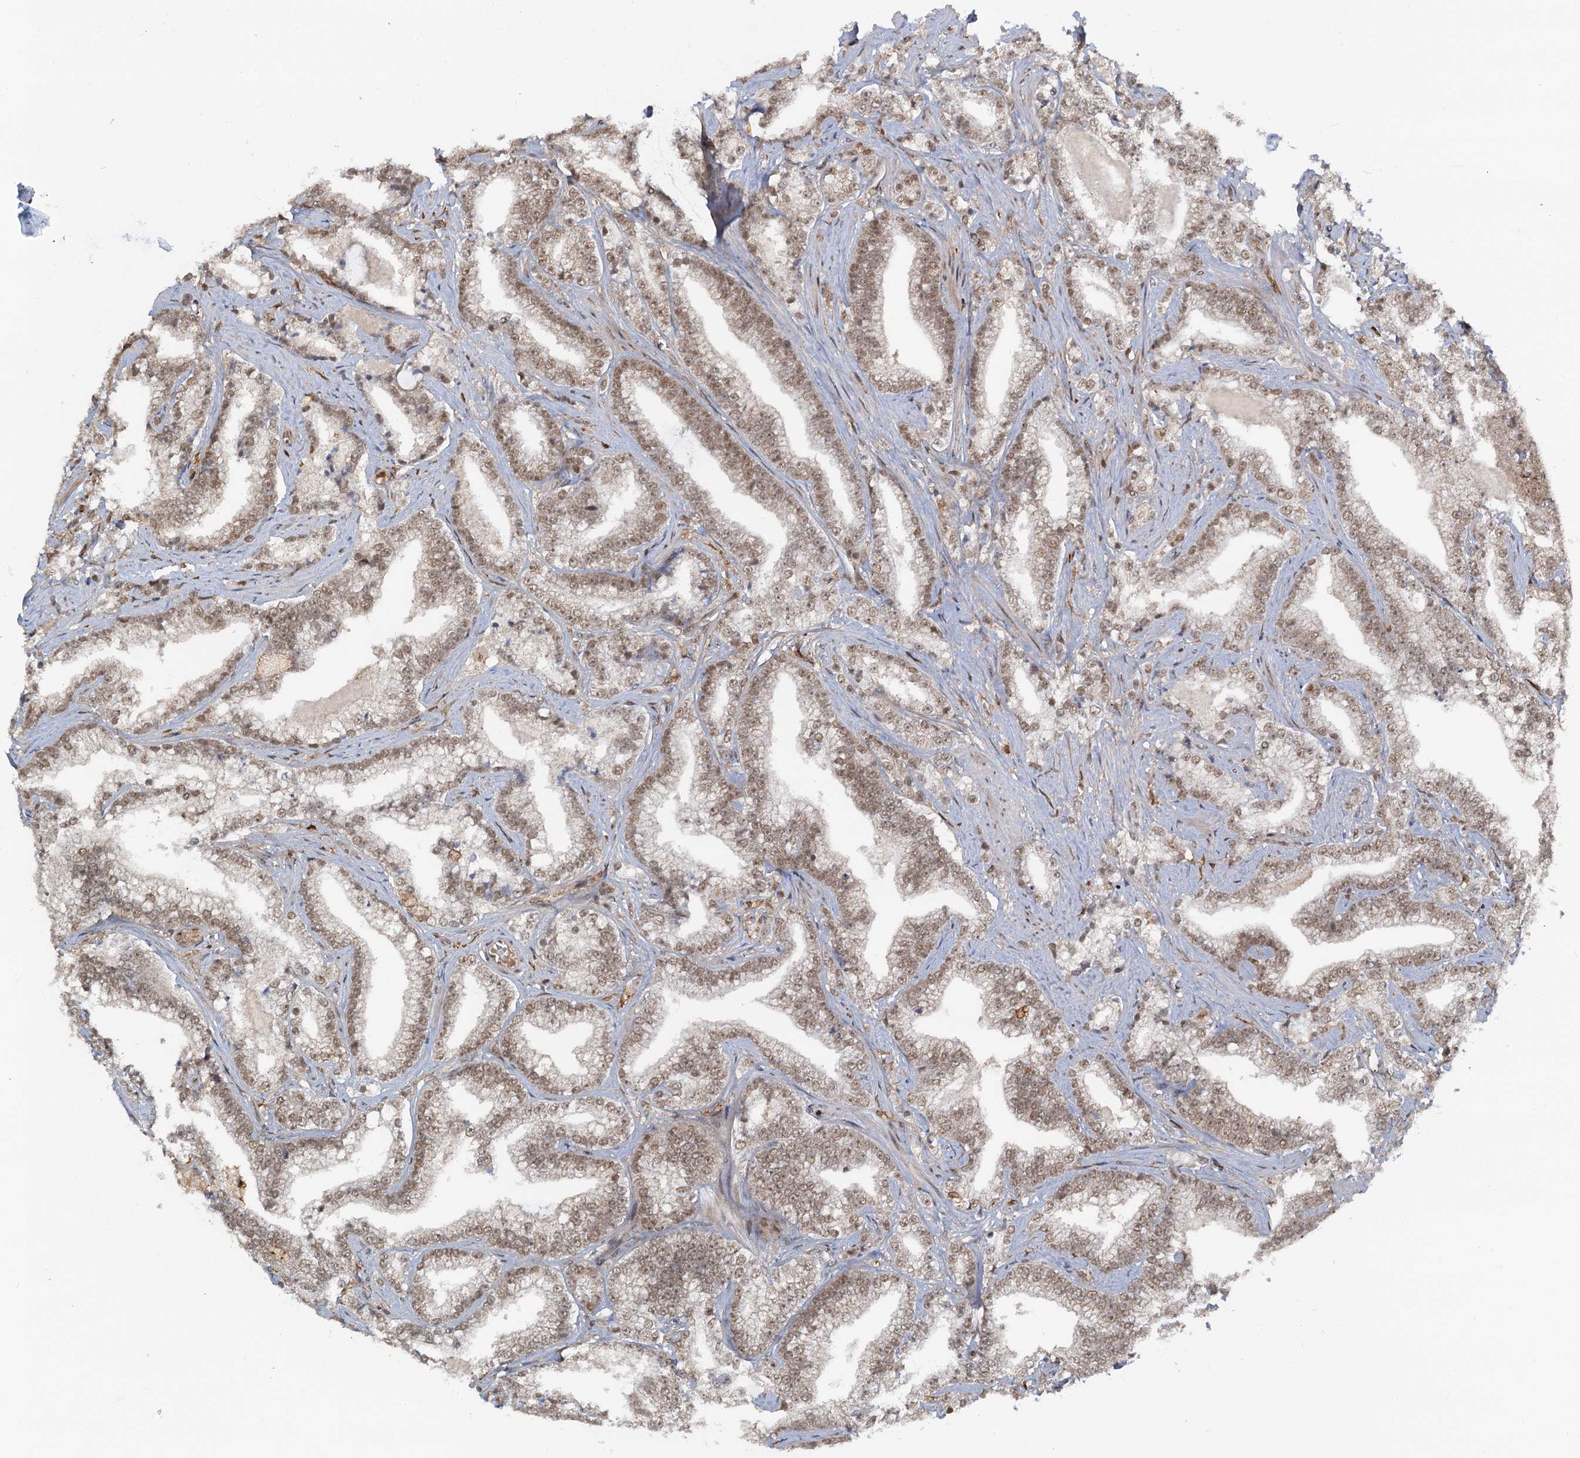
{"staining": {"intensity": "weak", "quantity": ">75%", "location": "nuclear"}, "tissue": "prostate cancer", "cell_type": "Tumor cells", "image_type": "cancer", "snomed": [{"axis": "morphology", "description": "Adenocarcinoma, High grade"}, {"axis": "topography", "description": "Prostate and seminal vesicle, NOS"}], "caption": "IHC staining of prostate adenocarcinoma (high-grade), which displays low levels of weak nuclear positivity in approximately >75% of tumor cells indicating weak nuclear protein staining. The staining was performed using DAB (3,3'-diaminobenzidine) (brown) for protein detection and nuclei were counterstained in hematoxylin (blue).", "gene": "ZNF609", "patient": {"sex": "male", "age": 67}}